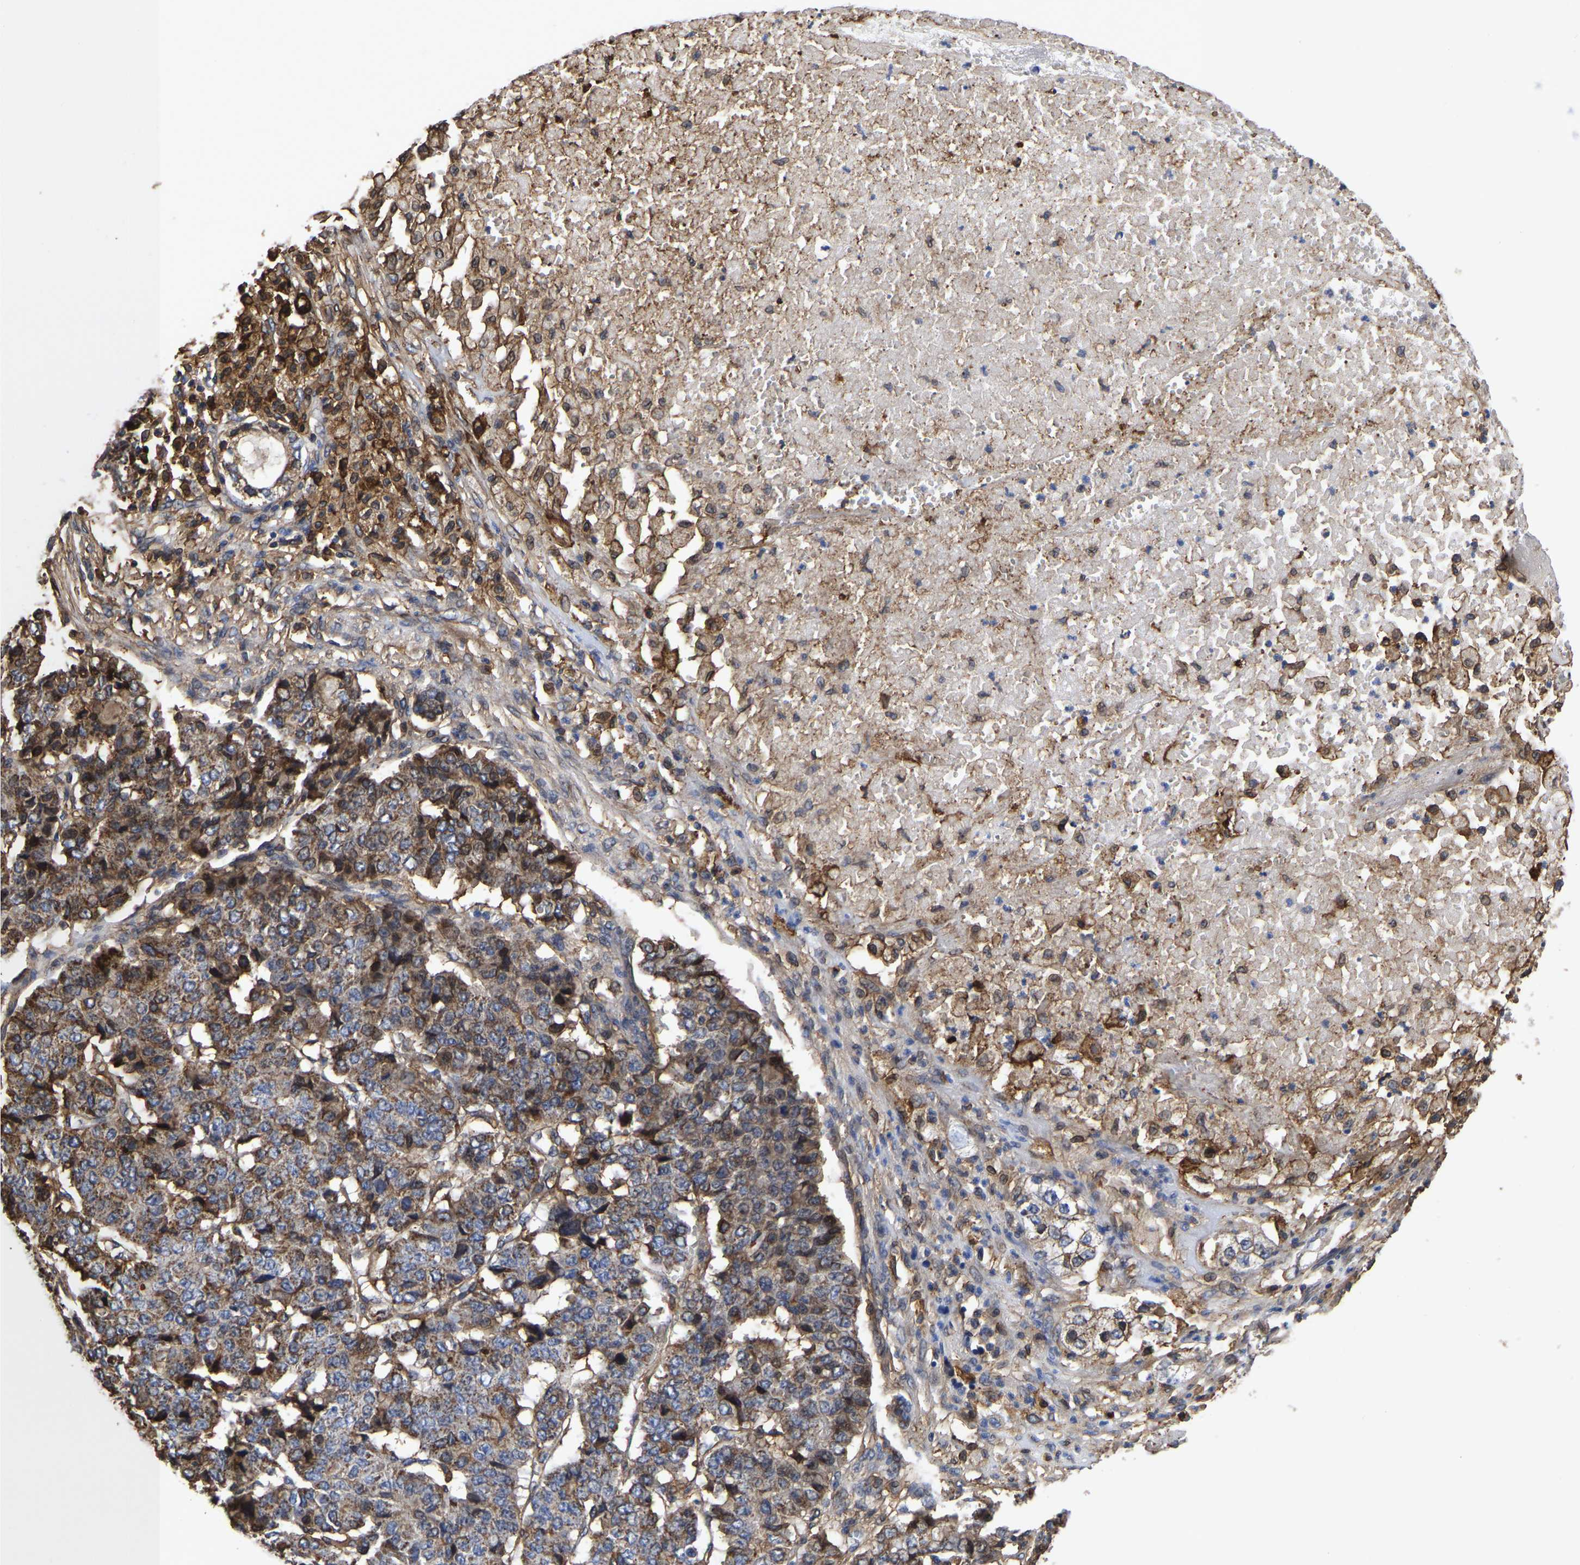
{"staining": {"intensity": "moderate", "quantity": "<25%", "location": "cytoplasmic/membranous"}, "tissue": "pancreatic cancer", "cell_type": "Tumor cells", "image_type": "cancer", "snomed": [{"axis": "morphology", "description": "Adenocarcinoma, NOS"}, {"axis": "topography", "description": "Pancreas"}], "caption": "Human pancreatic cancer (adenocarcinoma) stained for a protein (brown) displays moderate cytoplasmic/membranous positive expression in about <25% of tumor cells.", "gene": "LIF", "patient": {"sex": "male", "age": 50}}